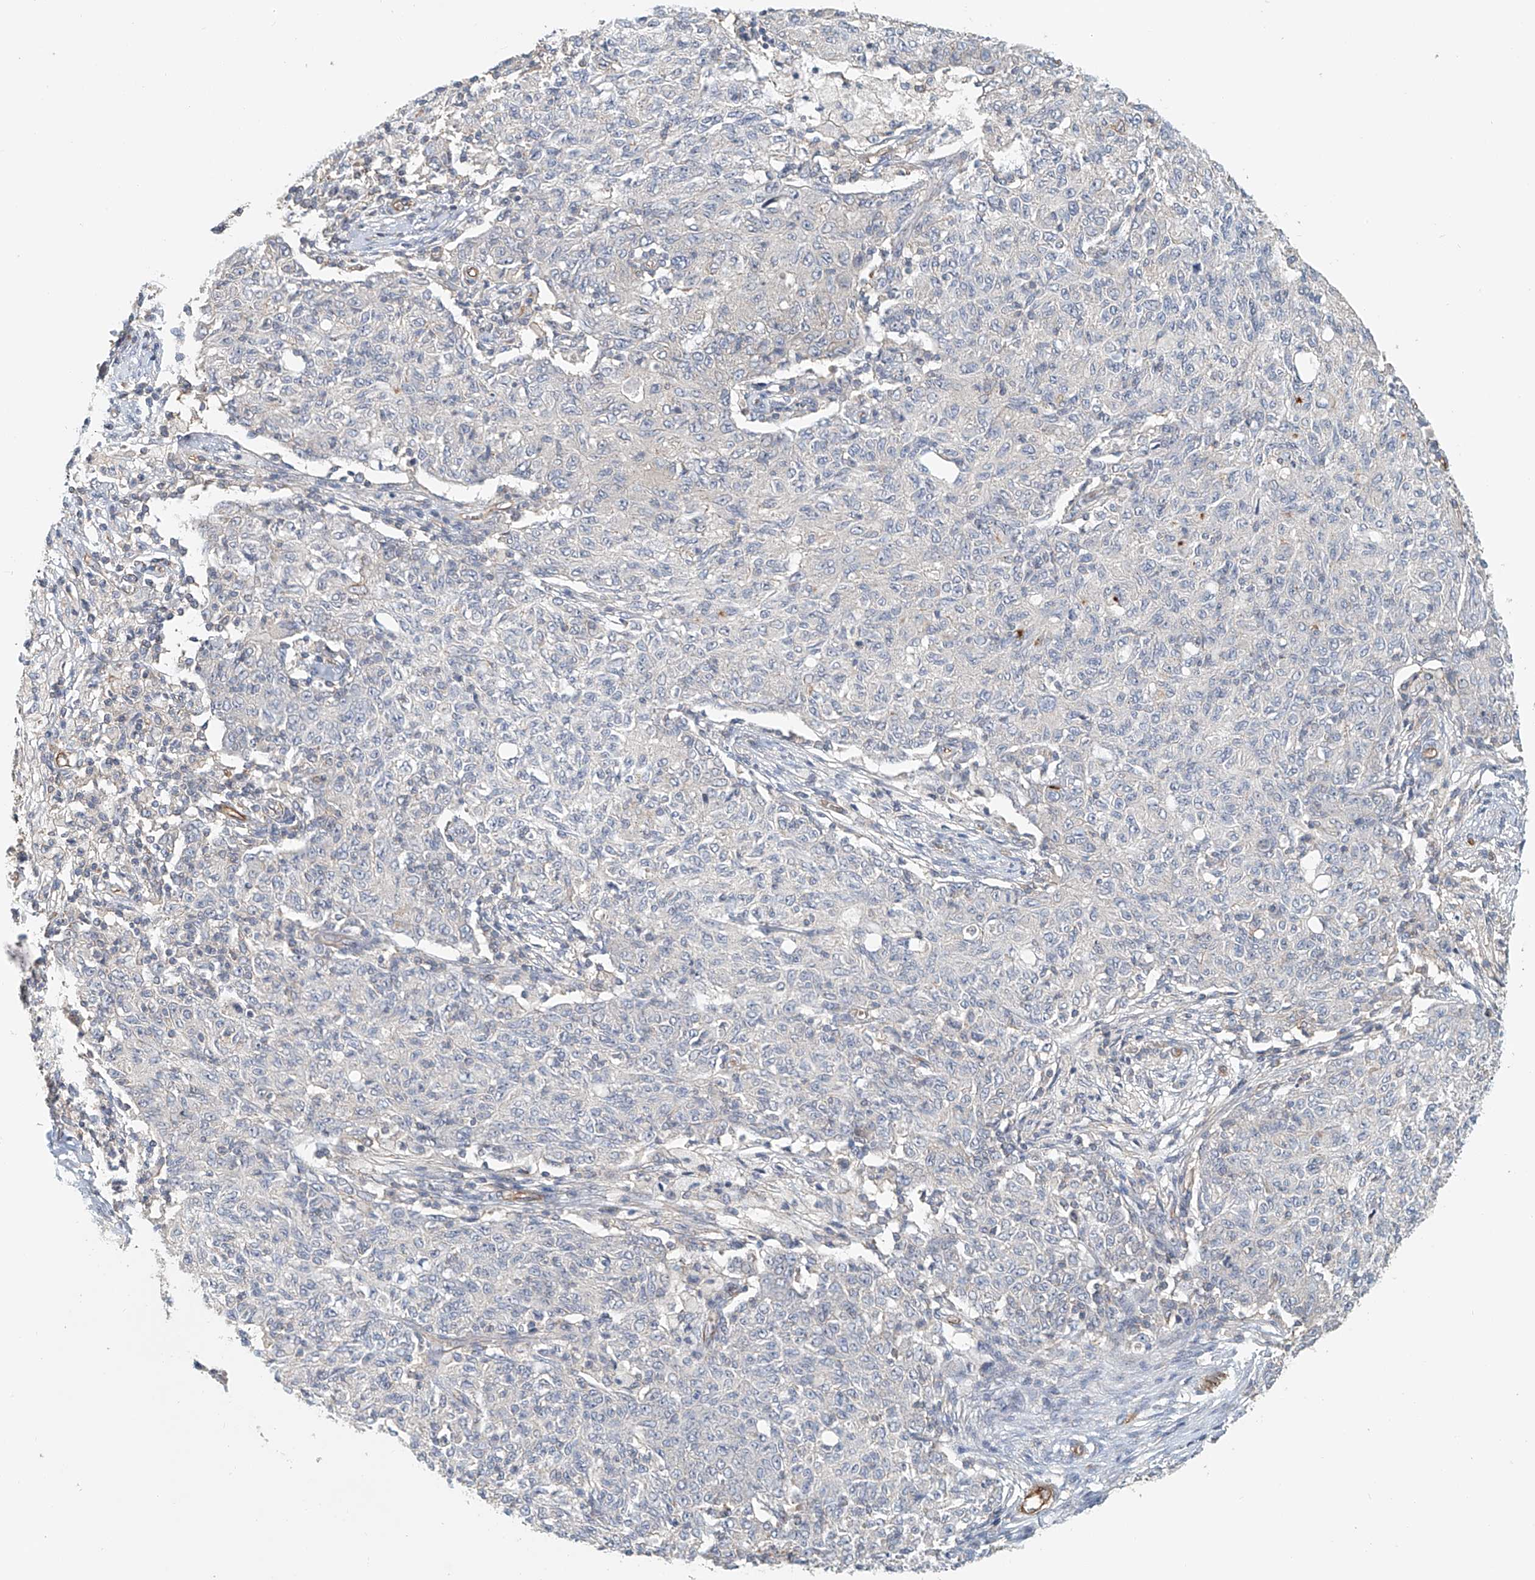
{"staining": {"intensity": "negative", "quantity": "none", "location": "none"}, "tissue": "ovarian cancer", "cell_type": "Tumor cells", "image_type": "cancer", "snomed": [{"axis": "morphology", "description": "Carcinoma, endometroid"}, {"axis": "topography", "description": "Ovary"}], "caption": "IHC micrograph of neoplastic tissue: human ovarian endometroid carcinoma stained with DAB reveals no significant protein staining in tumor cells.", "gene": "FRYL", "patient": {"sex": "female", "age": 42}}